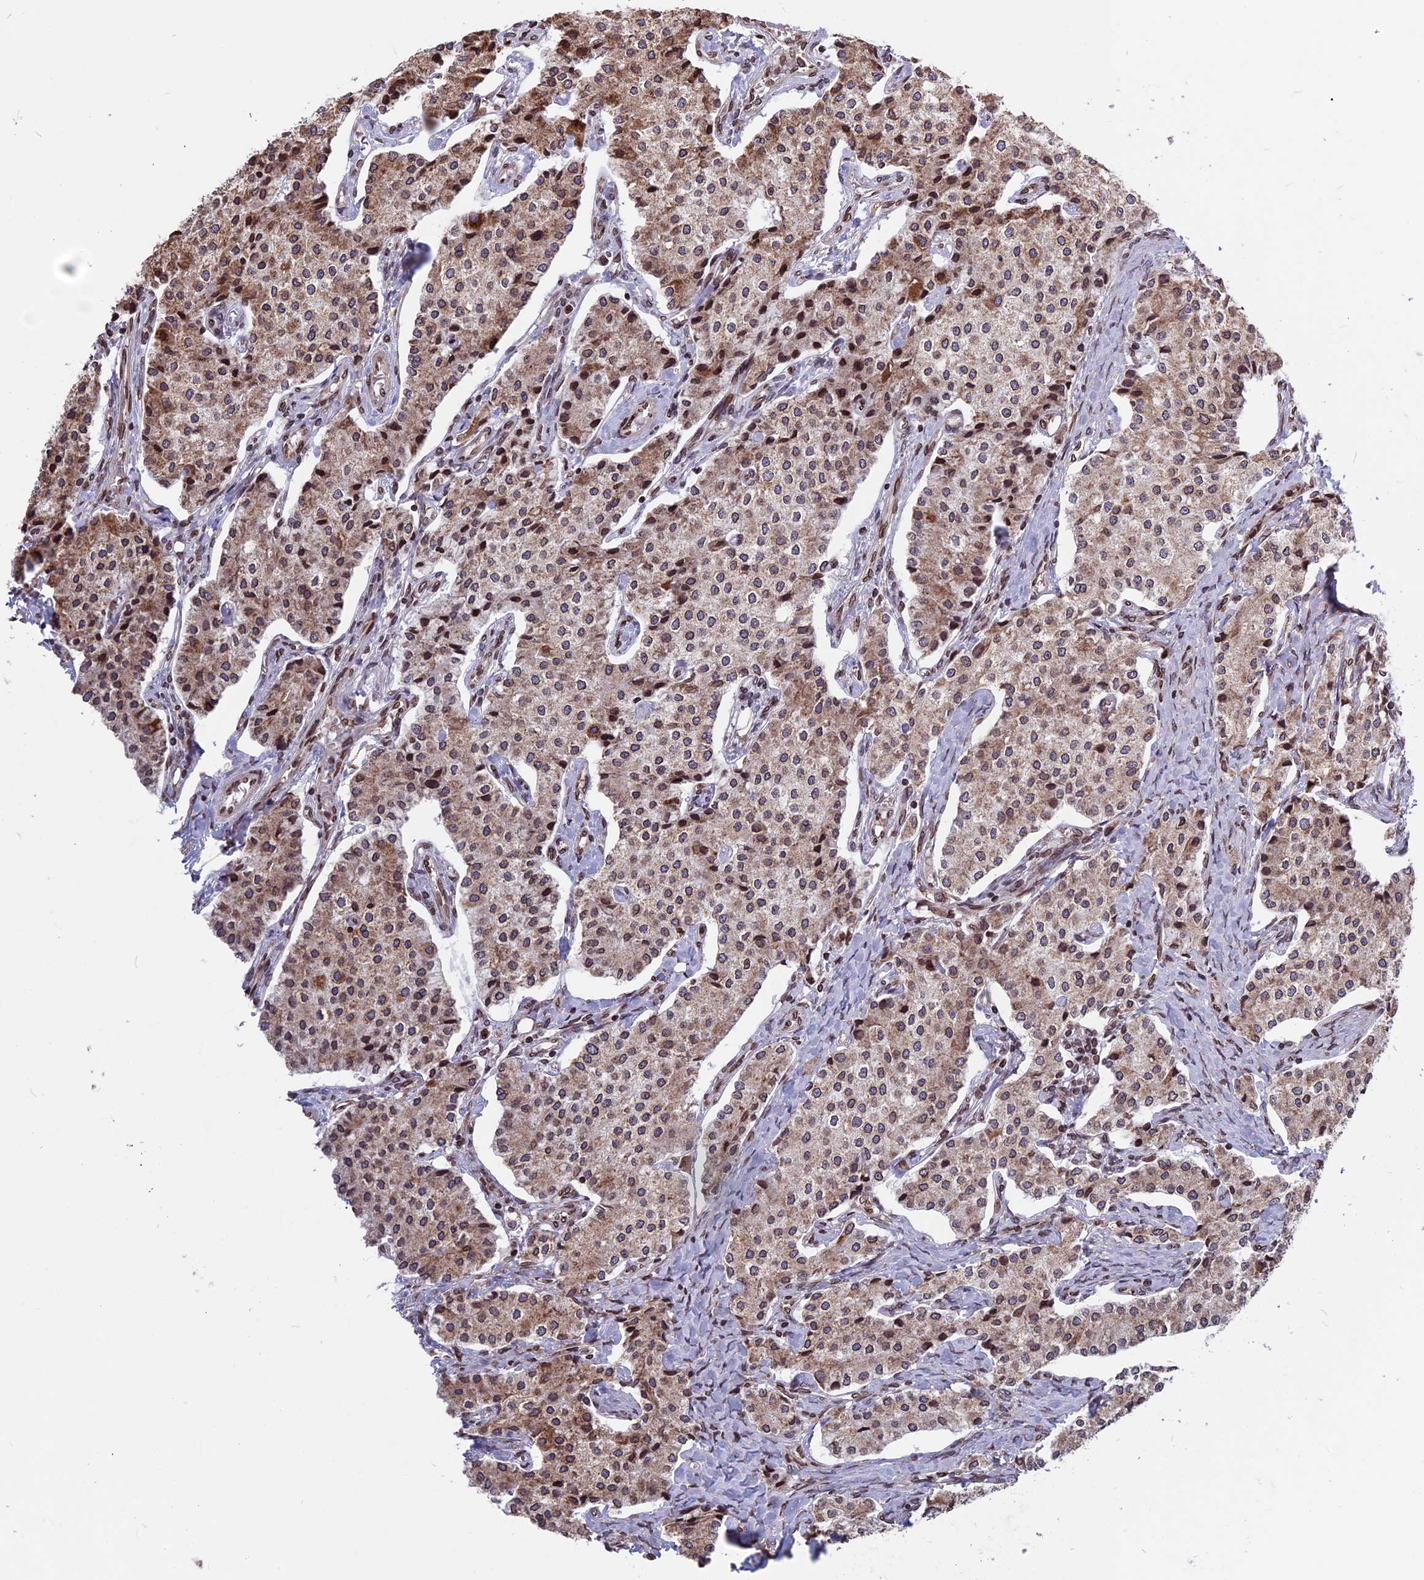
{"staining": {"intensity": "moderate", "quantity": ">75%", "location": "cytoplasmic/membranous,nuclear"}, "tissue": "carcinoid", "cell_type": "Tumor cells", "image_type": "cancer", "snomed": [{"axis": "morphology", "description": "Carcinoid, malignant, NOS"}, {"axis": "topography", "description": "Colon"}], "caption": "Protein staining exhibits moderate cytoplasmic/membranous and nuclear expression in about >75% of tumor cells in carcinoid.", "gene": "PTCHD4", "patient": {"sex": "female", "age": 52}}